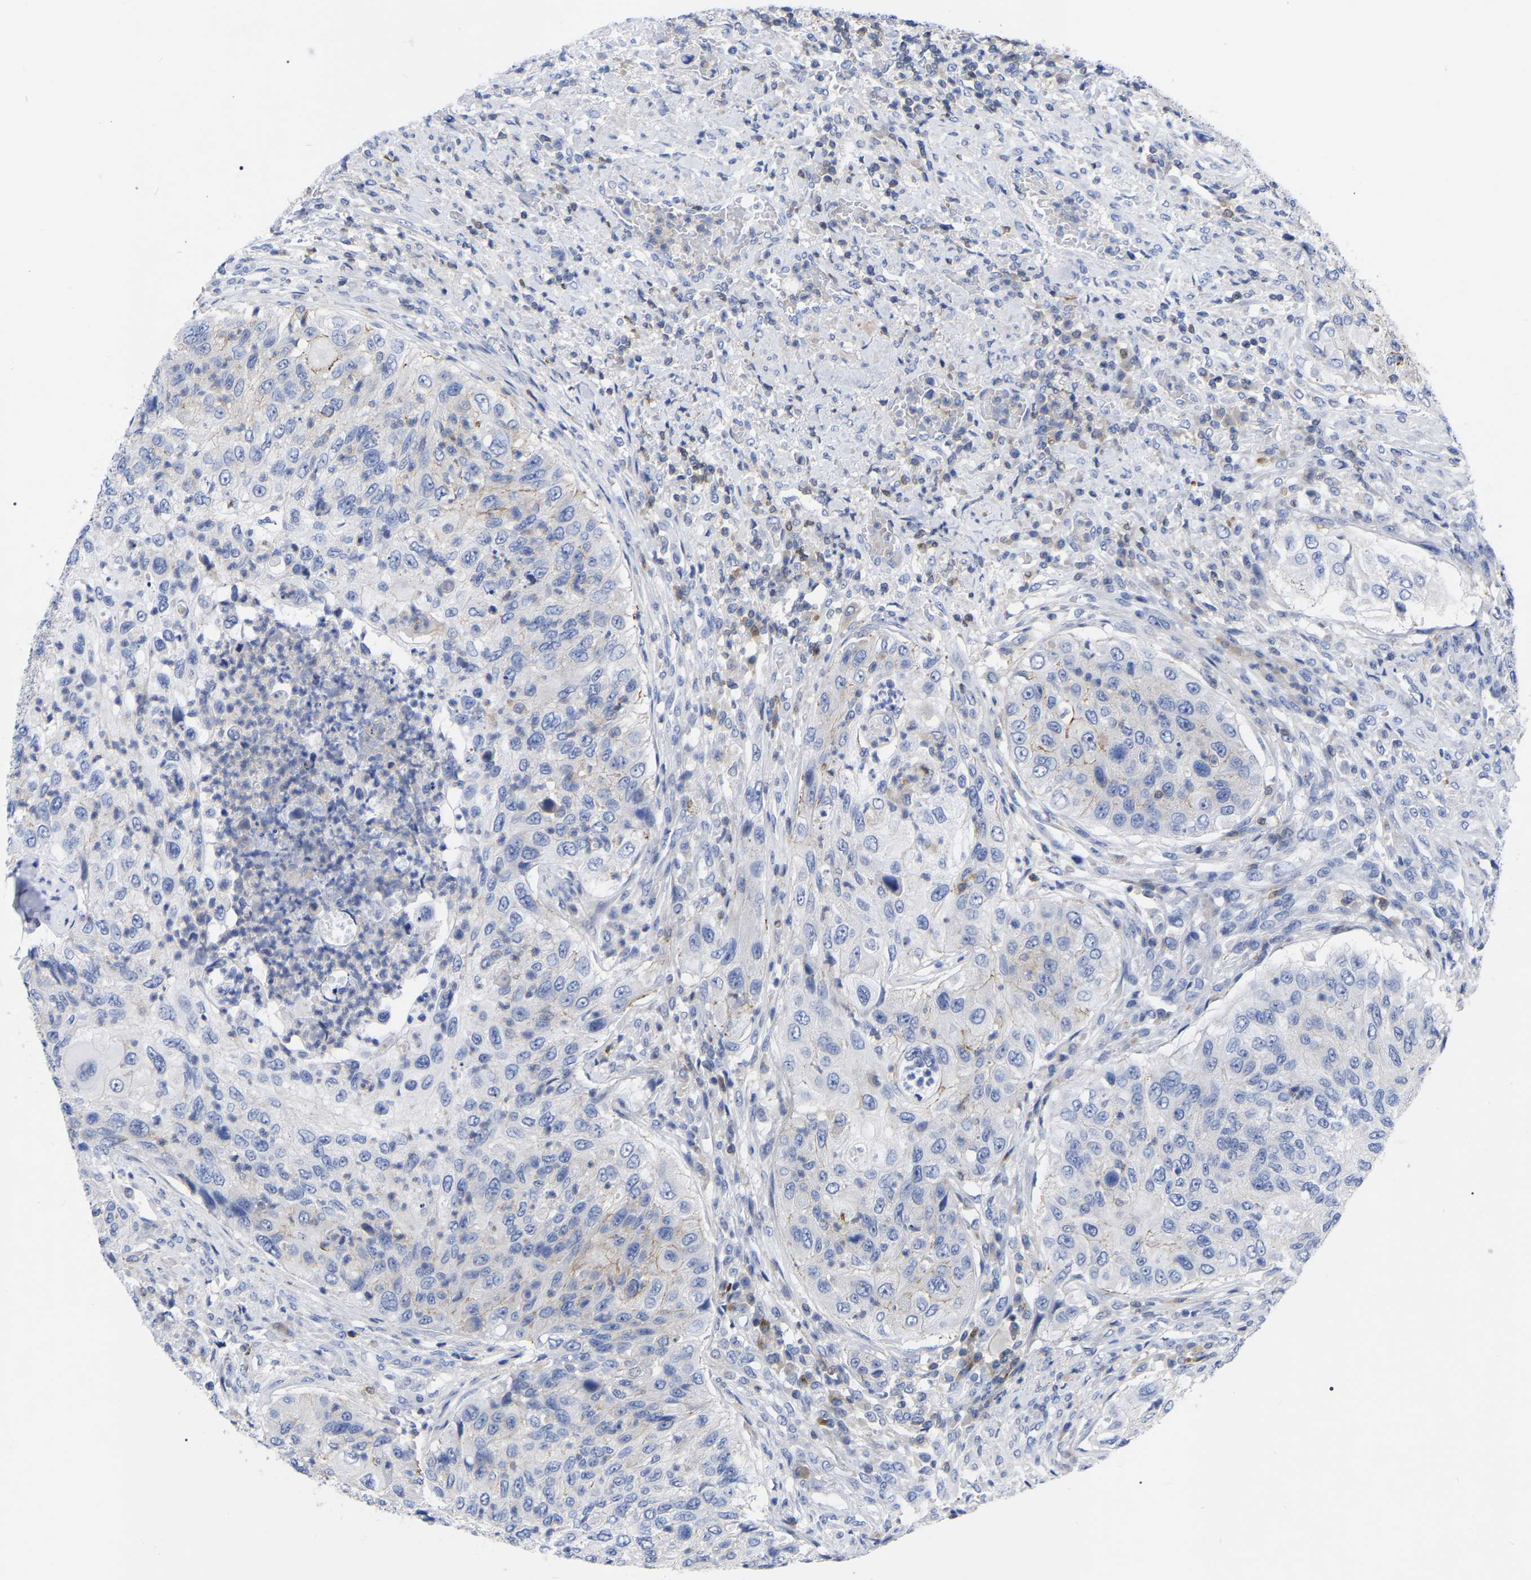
{"staining": {"intensity": "negative", "quantity": "none", "location": "none"}, "tissue": "urothelial cancer", "cell_type": "Tumor cells", "image_type": "cancer", "snomed": [{"axis": "morphology", "description": "Urothelial carcinoma, High grade"}, {"axis": "topography", "description": "Urinary bladder"}], "caption": "This is a micrograph of immunohistochemistry (IHC) staining of urothelial cancer, which shows no staining in tumor cells.", "gene": "PTPN7", "patient": {"sex": "female", "age": 60}}